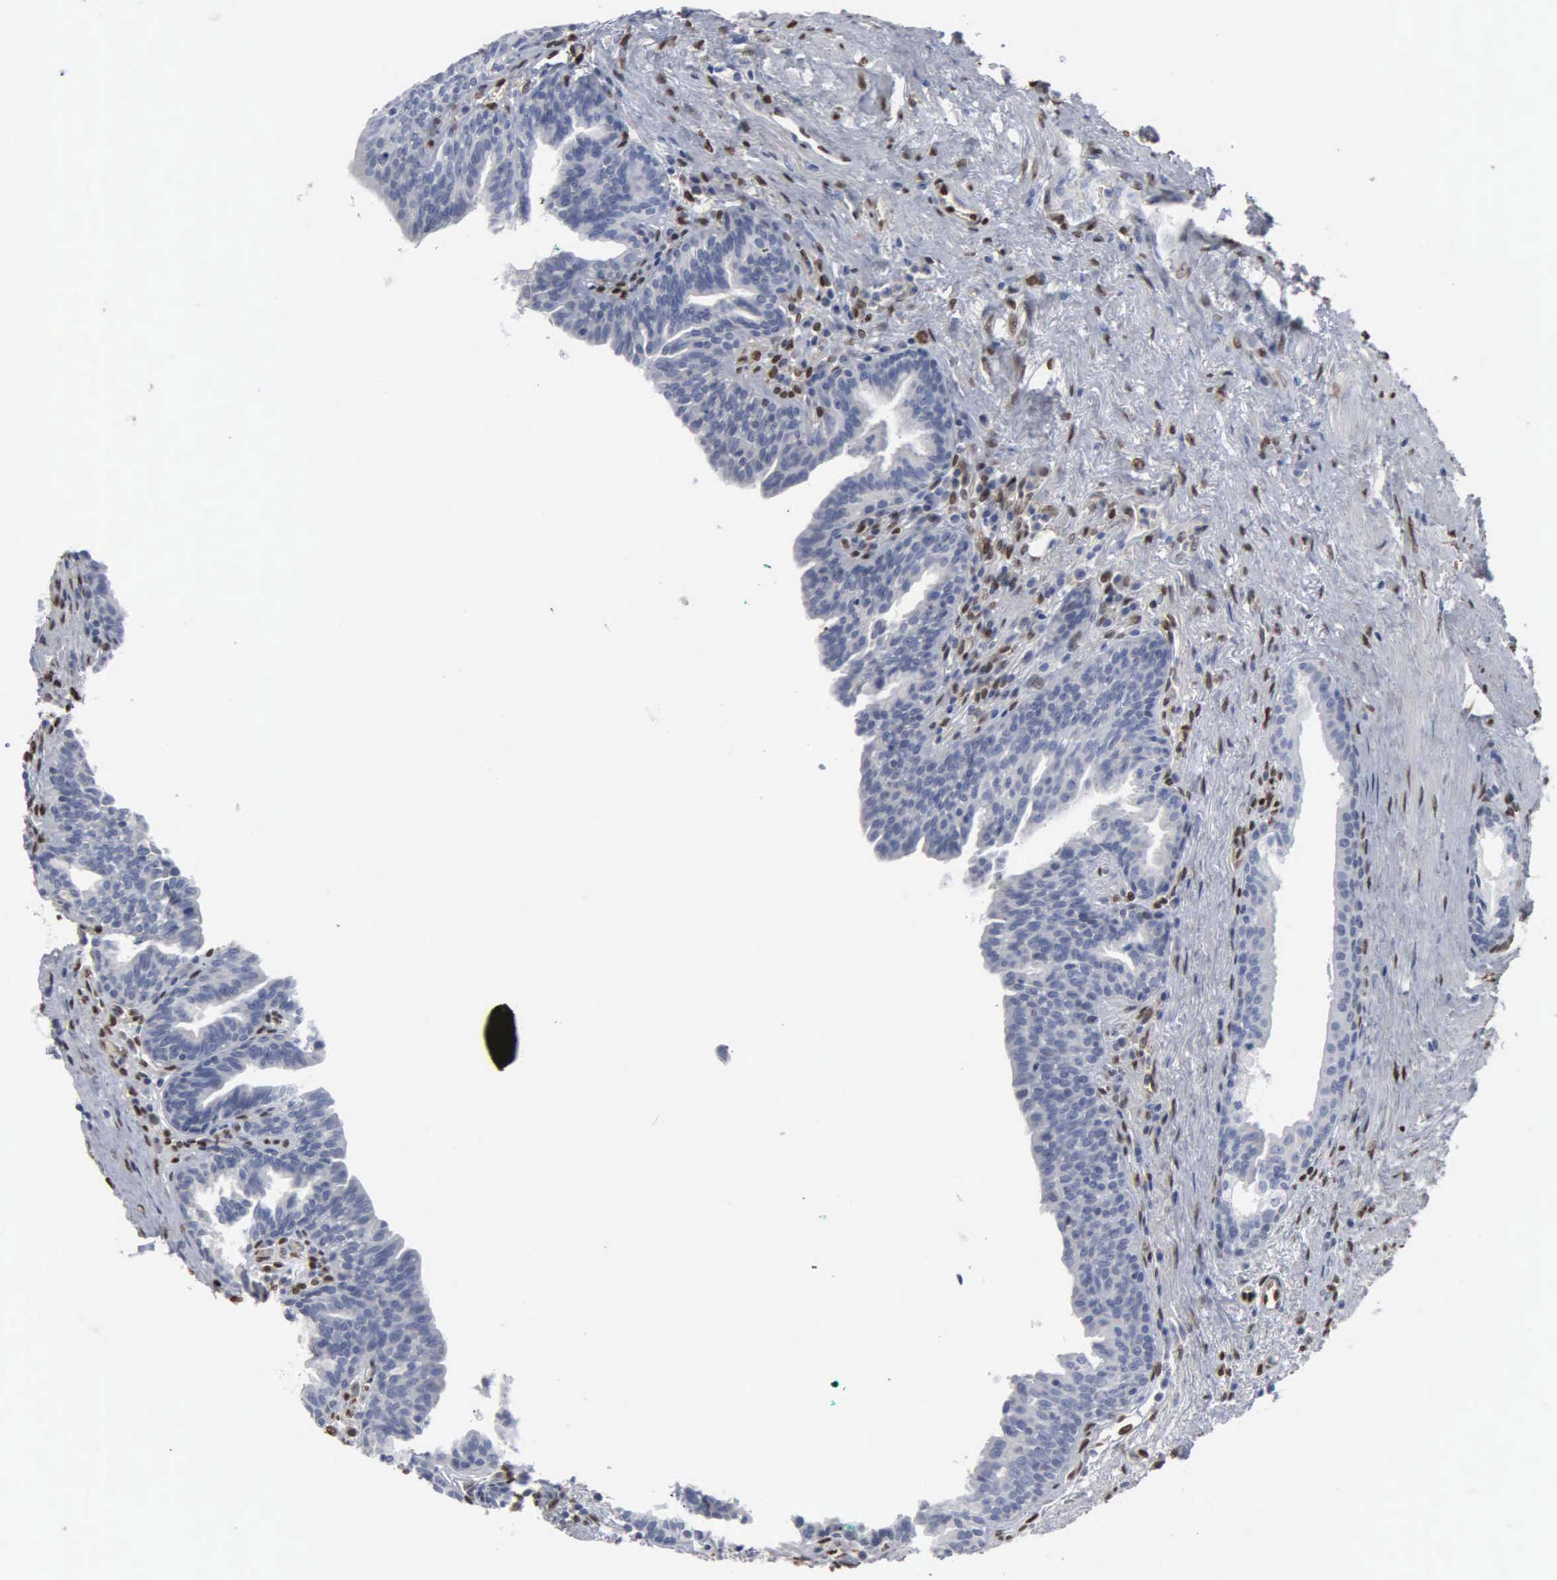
{"staining": {"intensity": "negative", "quantity": "none", "location": "none"}, "tissue": "prostate", "cell_type": "Glandular cells", "image_type": "normal", "snomed": [{"axis": "morphology", "description": "Normal tissue, NOS"}, {"axis": "topography", "description": "Prostate"}], "caption": "An image of human prostate is negative for staining in glandular cells.", "gene": "FGF2", "patient": {"sex": "male", "age": 65}}